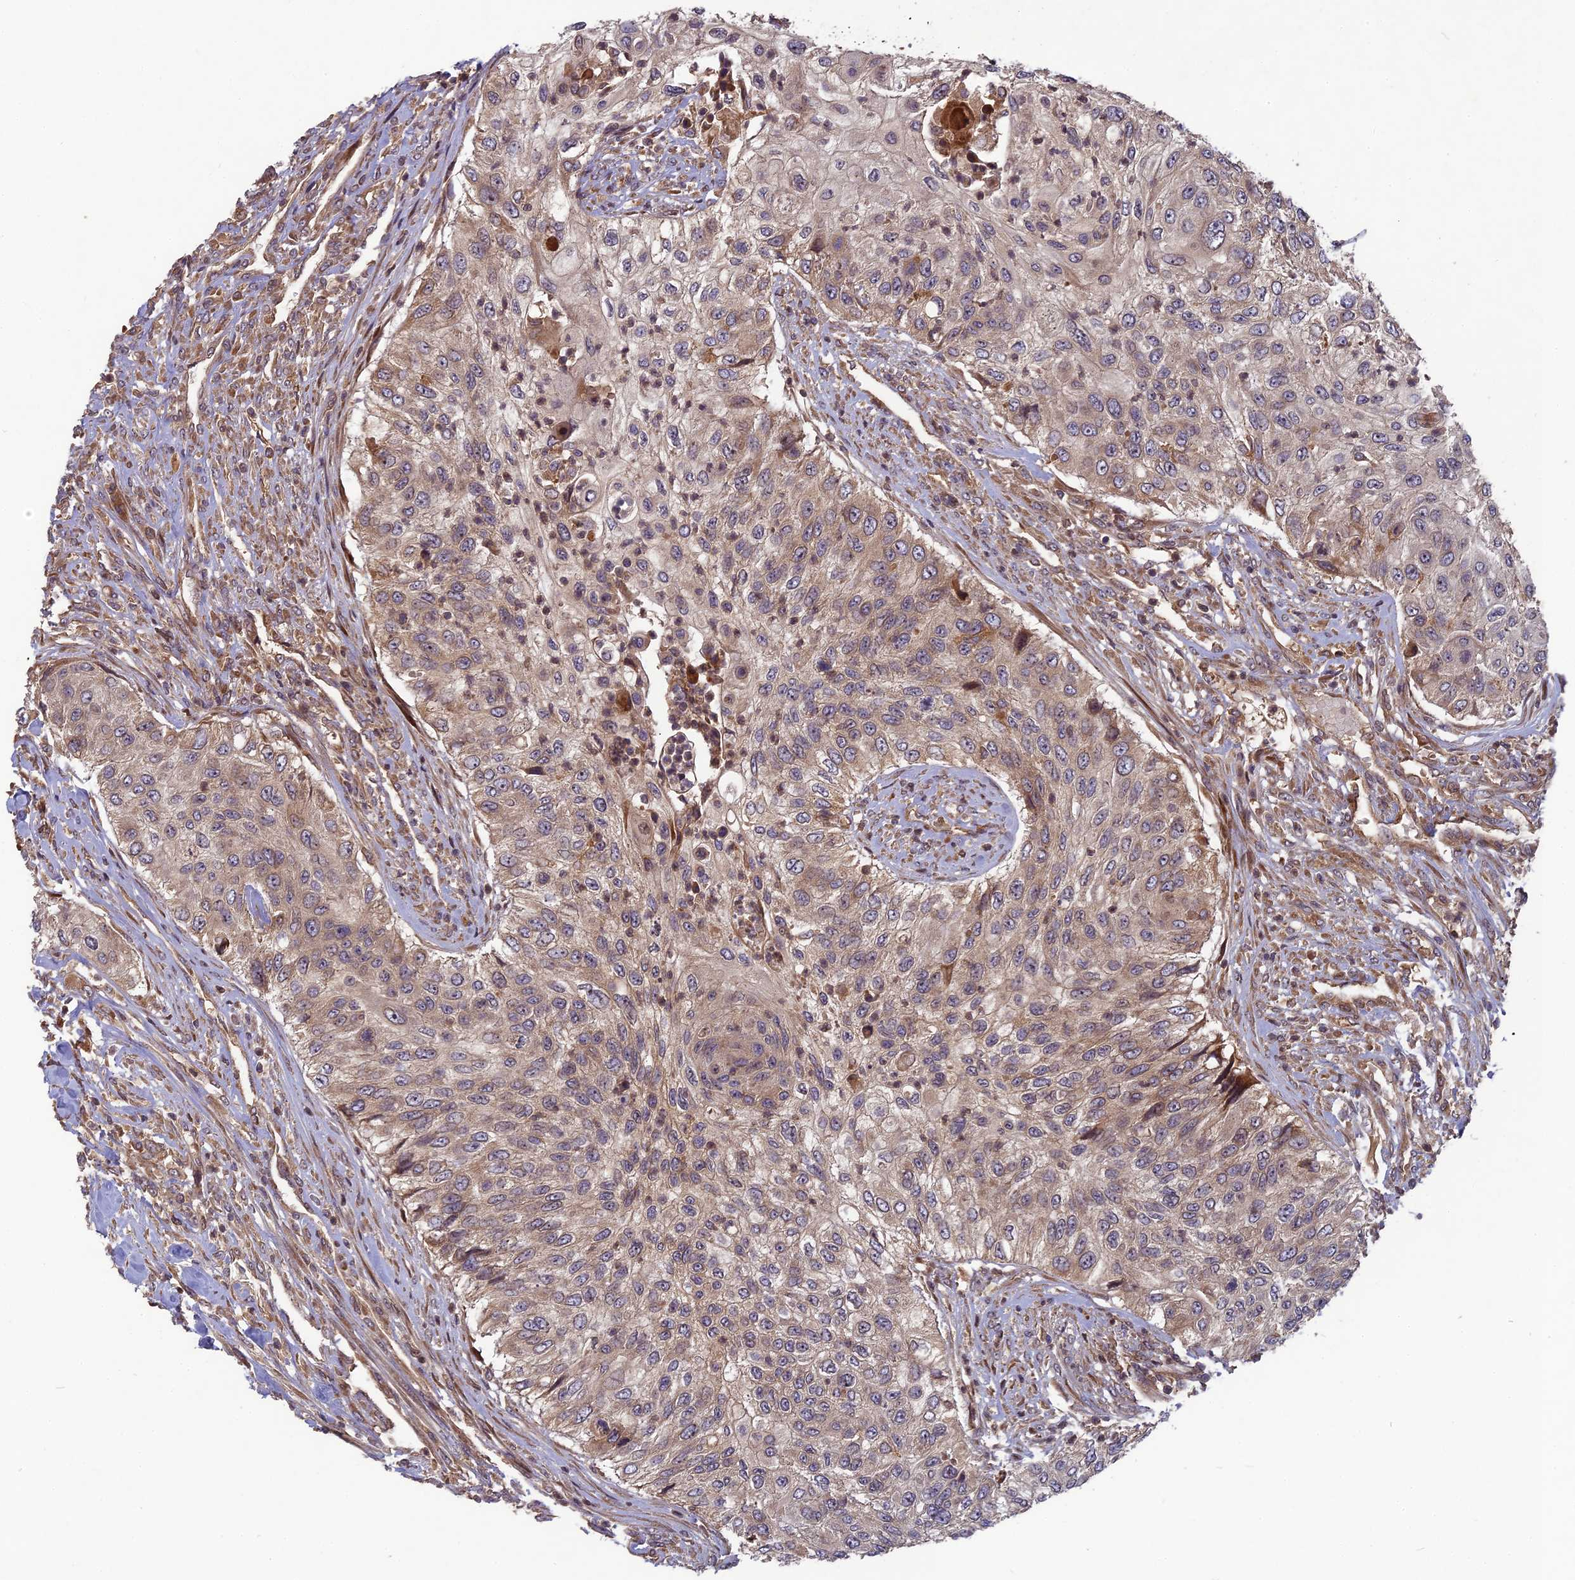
{"staining": {"intensity": "weak", "quantity": "25%-75%", "location": "cytoplasmic/membranous"}, "tissue": "urothelial cancer", "cell_type": "Tumor cells", "image_type": "cancer", "snomed": [{"axis": "morphology", "description": "Urothelial carcinoma, High grade"}, {"axis": "topography", "description": "Urinary bladder"}], "caption": "The histopathology image displays a brown stain indicating the presence of a protein in the cytoplasmic/membranous of tumor cells in high-grade urothelial carcinoma. Nuclei are stained in blue.", "gene": "TMUB2", "patient": {"sex": "female", "age": 60}}